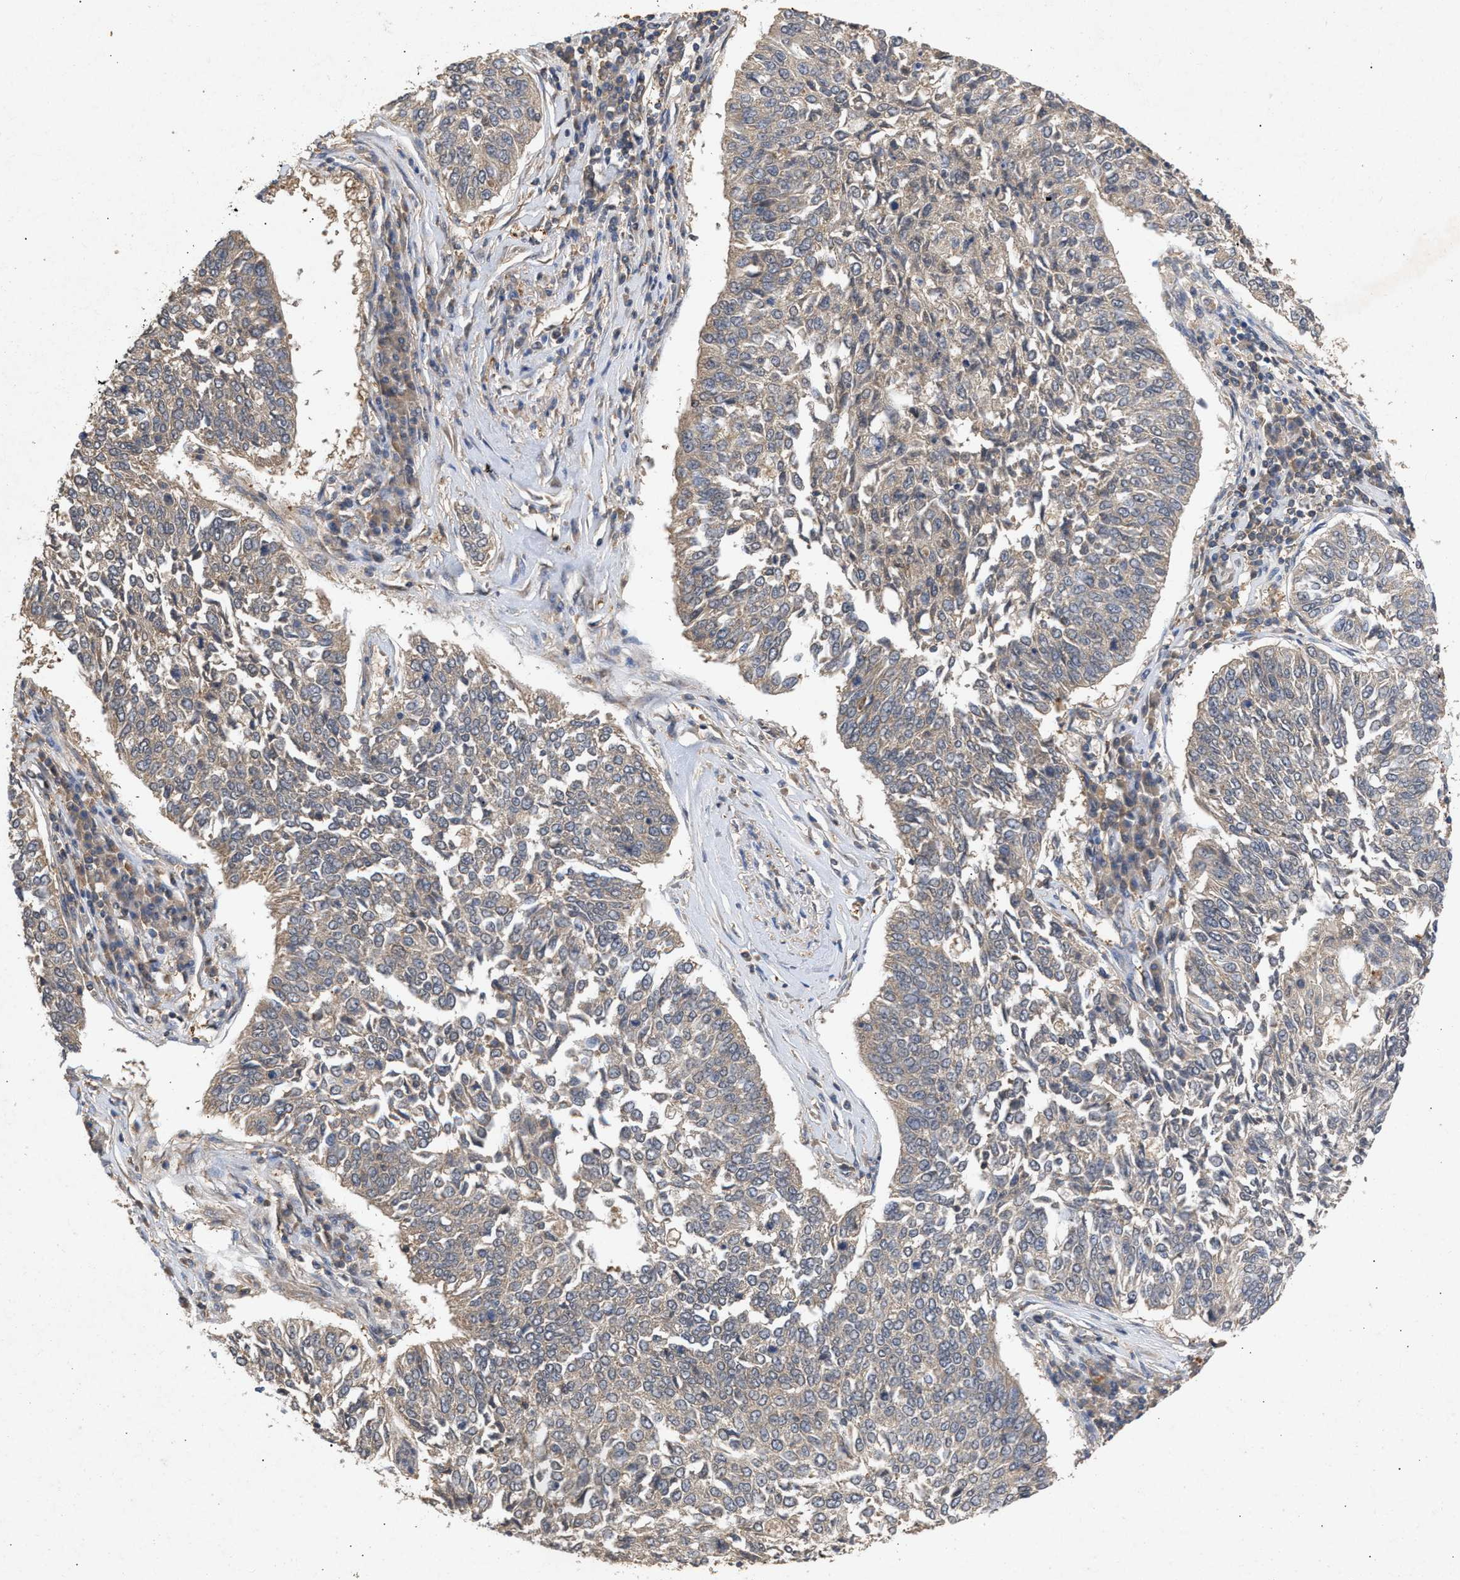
{"staining": {"intensity": "weak", "quantity": "<25%", "location": "cytoplasmic/membranous"}, "tissue": "lung cancer", "cell_type": "Tumor cells", "image_type": "cancer", "snomed": [{"axis": "morphology", "description": "Normal tissue, NOS"}, {"axis": "morphology", "description": "Squamous cell carcinoma, NOS"}, {"axis": "topography", "description": "Cartilage tissue"}, {"axis": "topography", "description": "Bronchus"}, {"axis": "topography", "description": "Lung"}], "caption": "IHC of squamous cell carcinoma (lung) reveals no staining in tumor cells. (DAB IHC with hematoxylin counter stain).", "gene": "FITM1", "patient": {"sex": "female", "age": 49}}